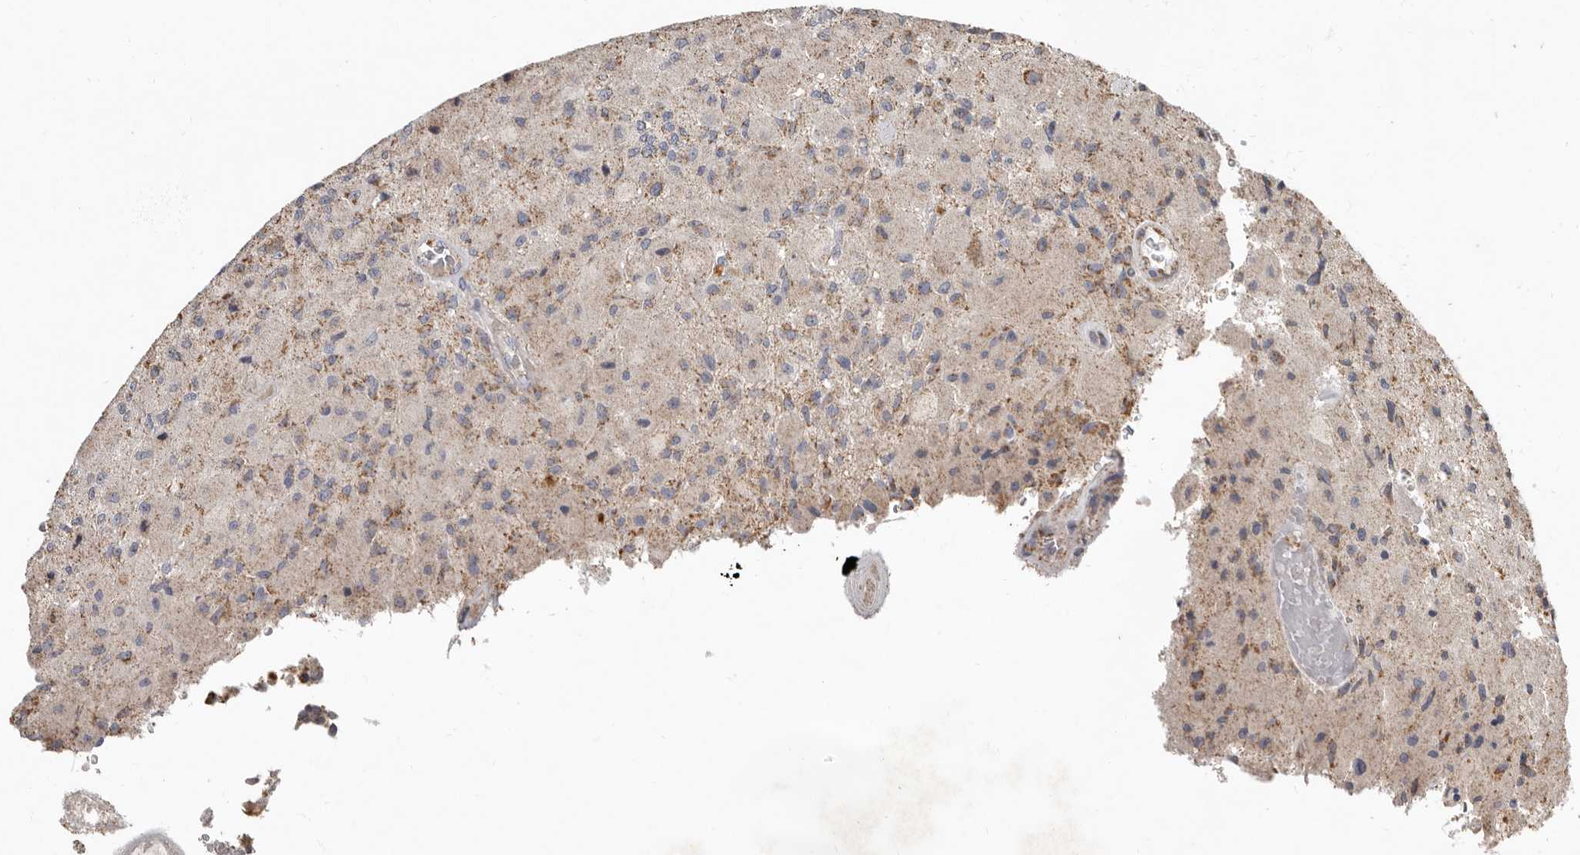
{"staining": {"intensity": "weak", "quantity": "25%-75%", "location": "cytoplasmic/membranous"}, "tissue": "glioma", "cell_type": "Tumor cells", "image_type": "cancer", "snomed": [{"axis": "morphology", "description": "Normal tissue, NOS"}, {"axis": "morphology", "description": "Glioma, malignant, High grade"}, {"axis": "topography", "description": "Cerebral cortex"}], "caption": "High-magnification brightfield microscopy of malignant glioma (high-grade) stained with DAB (brown) and counterstained with hematoxylin (blue). tumor cells exhibit weak cytoplasmic/membranous staining is identified in approximately25%-75% of cells.", "gene": "KIF26B", "patient": {"sex": "male", "age": 77}}